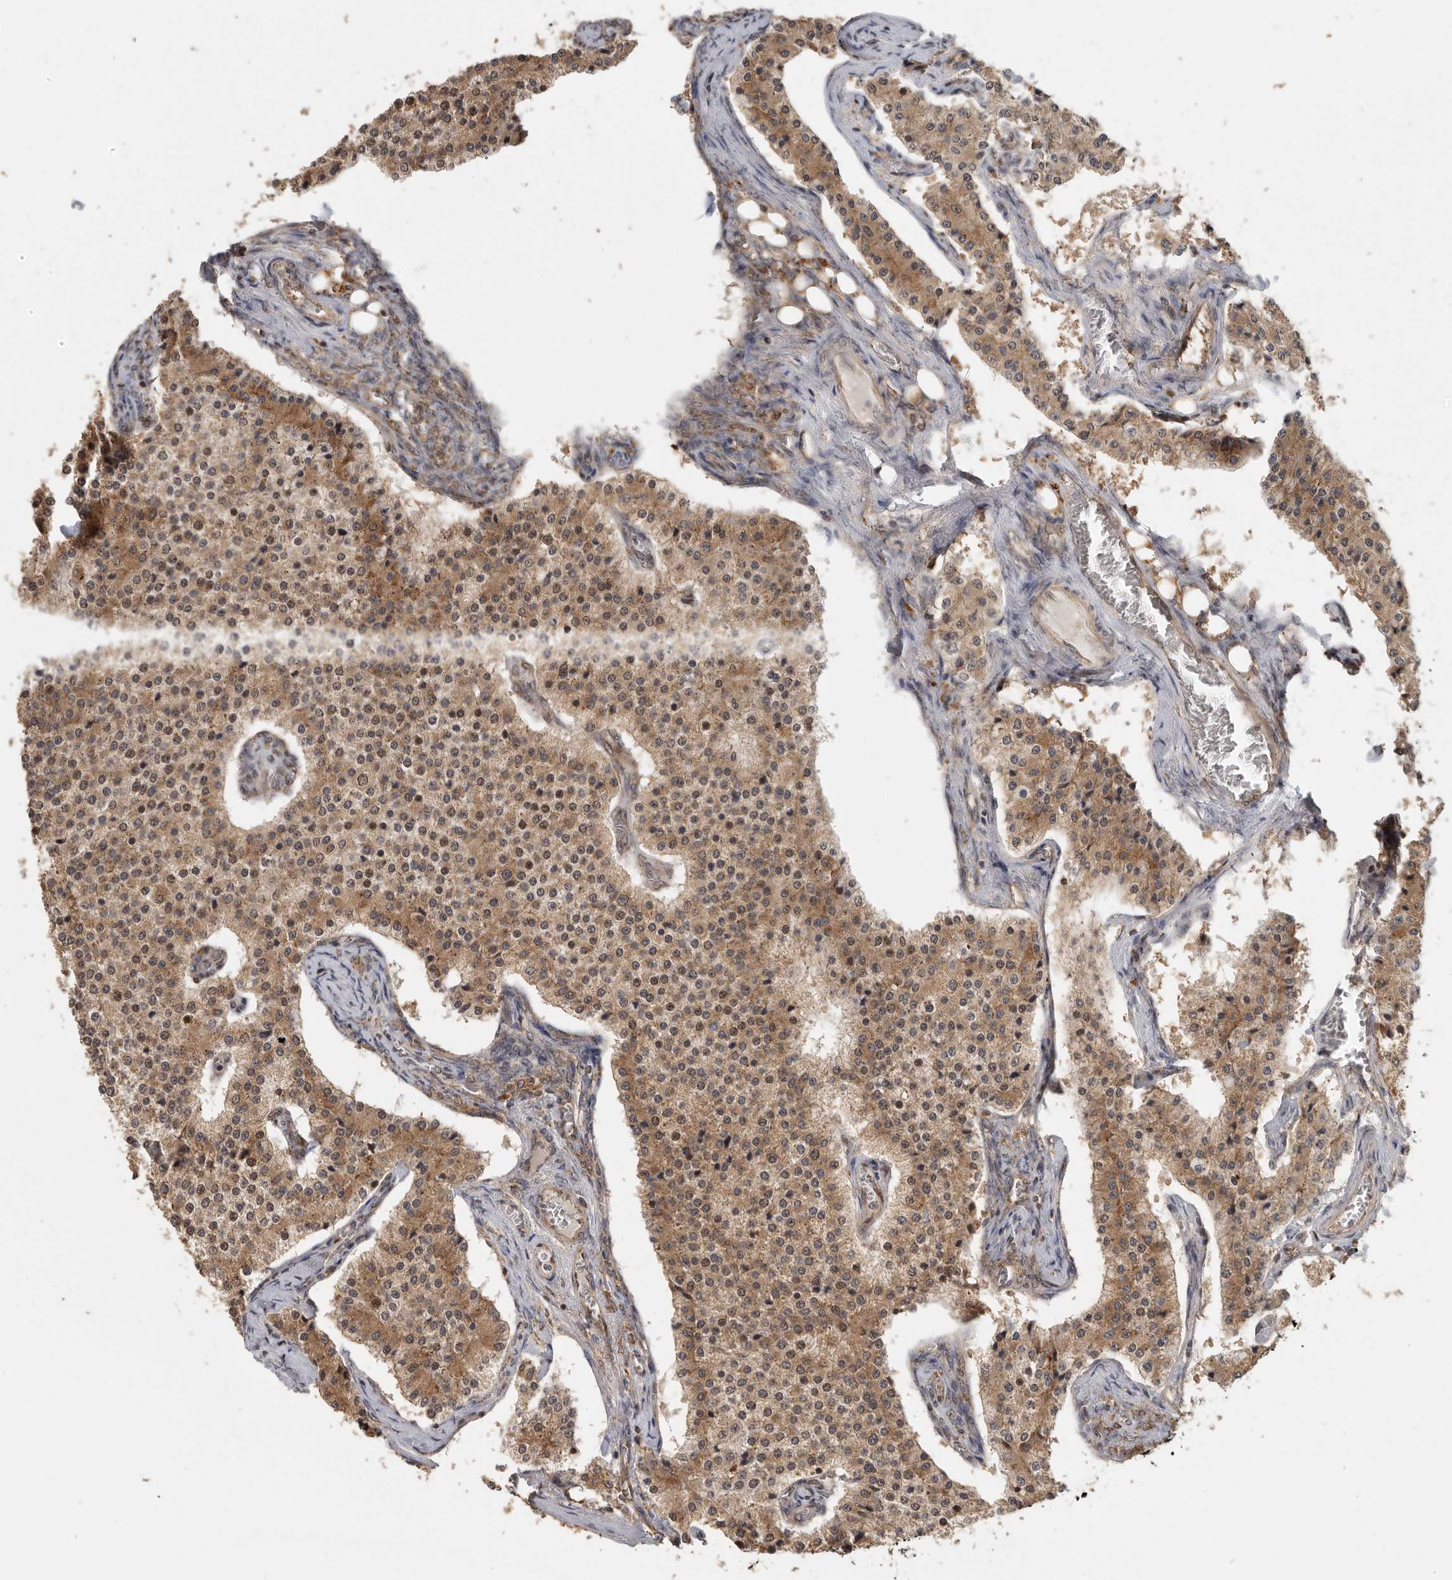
{"staining": {"intensity": "moderate", "quantity": ">75%", "location": "cytoplasmic/membranous,nuclear"}, "tissue": "carcinoid", "cell_type": "Tumor cells", "image_type": "cancer", "snomed": [{"axis": "morphology", "description": "Carcinoid, malignant, NOS"}, {"axis": "topography", "description": "Colon"}], "caption": "Malignant carcinoid stained with immunohistochemistry (IHC) reveals moderate cytoplasmic/membranous and nuclear staining in approximately >75% of tumor cells.", "gene": "CCT8", "patient": {"sex": "female", "age": 52}}